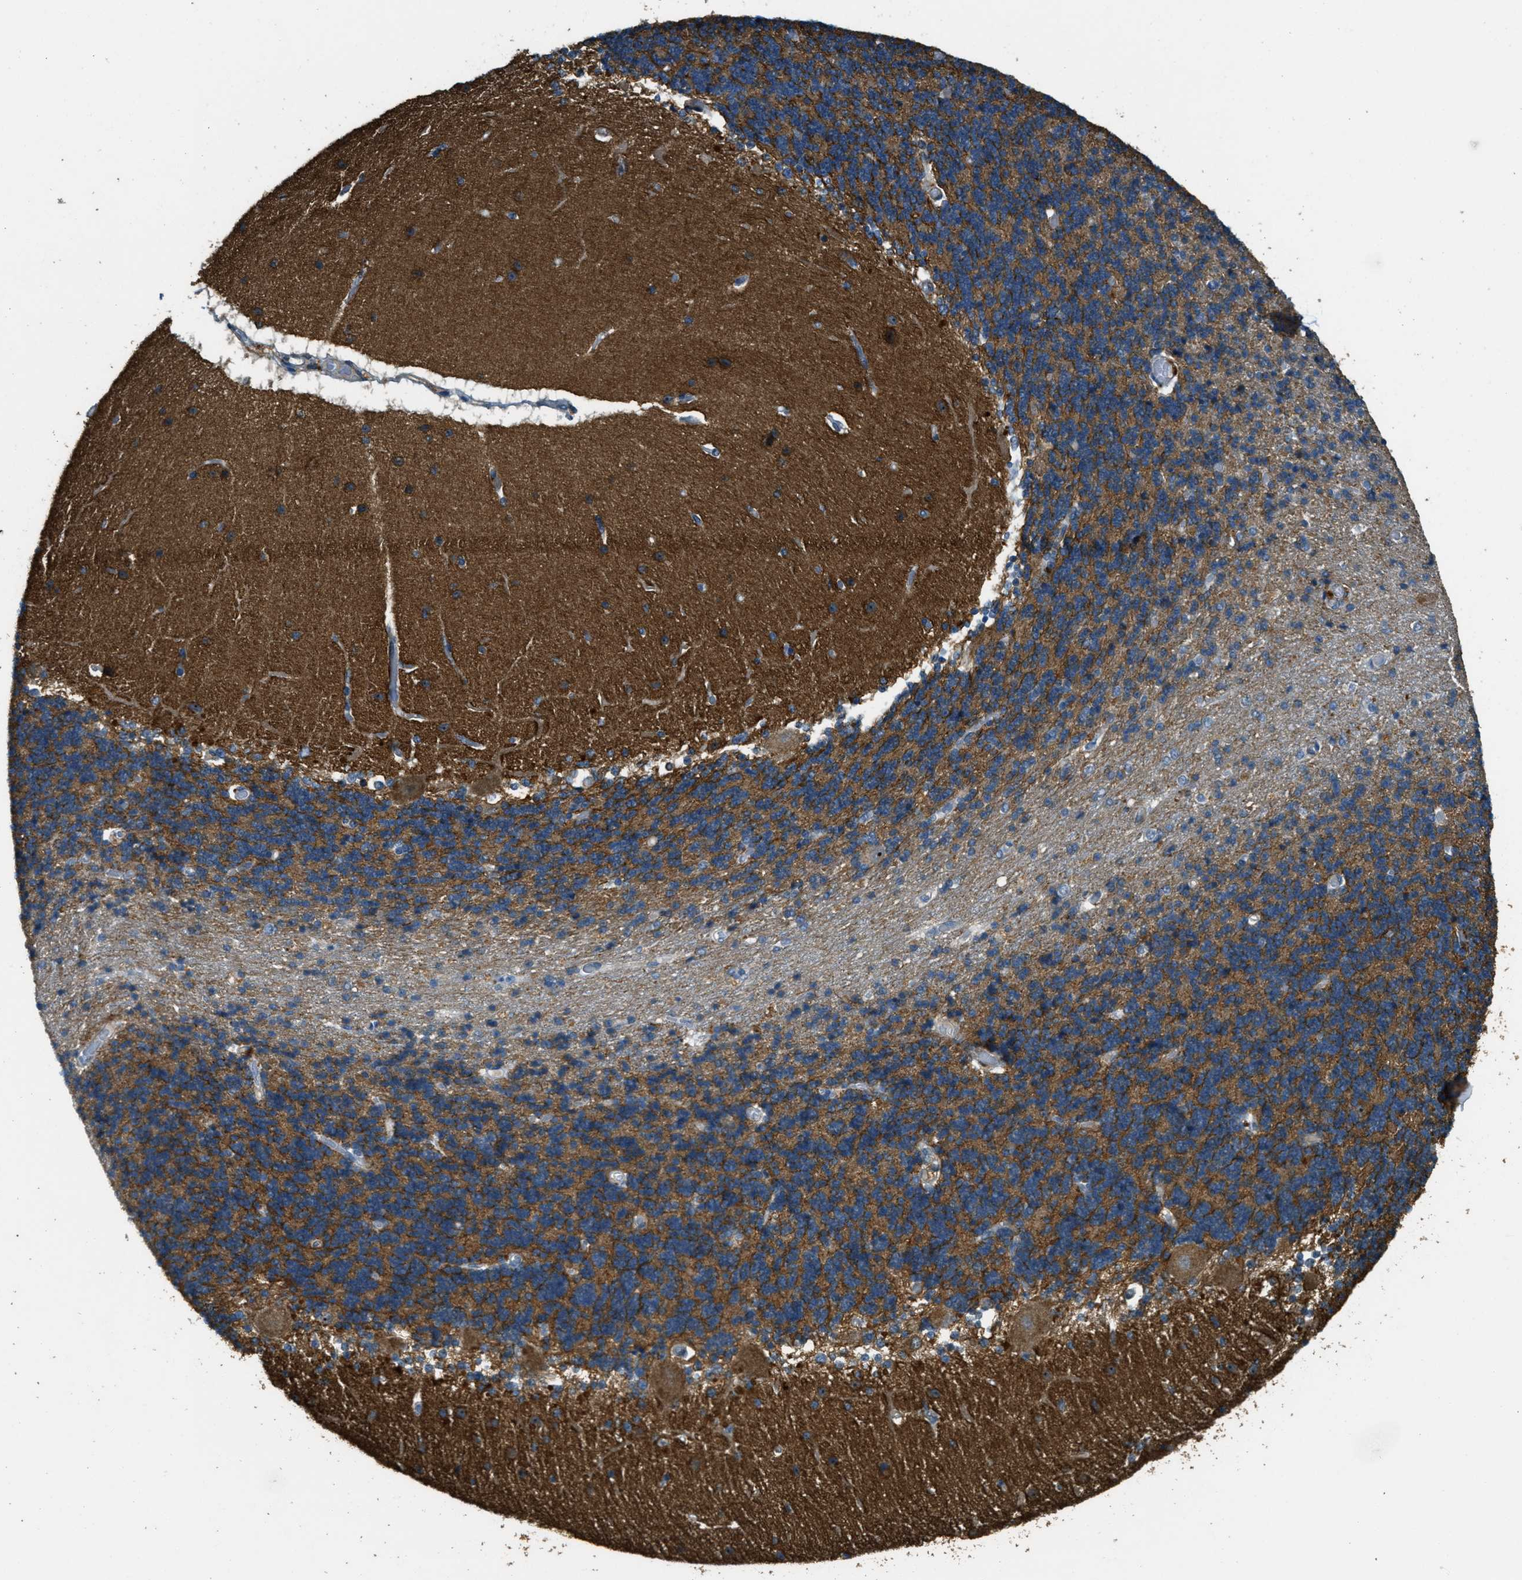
{"staining": {"intensity": "moderate", "quantity": ">75%", "location": "cytoplasmic/membranous"}, "tissue": "cerebellum", "cell_type": "Cells in granular layer", "image_type": "normal", "snomed": [{"axis": "morphology", "description": "Normal tissue, NOS"}, {"axis": "topography", "description": "Cerebellum"}], "caption": "A photomicrograph showing moderate cytoplasmic/membranous expression in about >75% of cells in granular layer in benign cerebellum, as visualized by brown immunohistochemical staining.", "gene": "OSMR", "patient": {"sex": "female", "age": 54}}